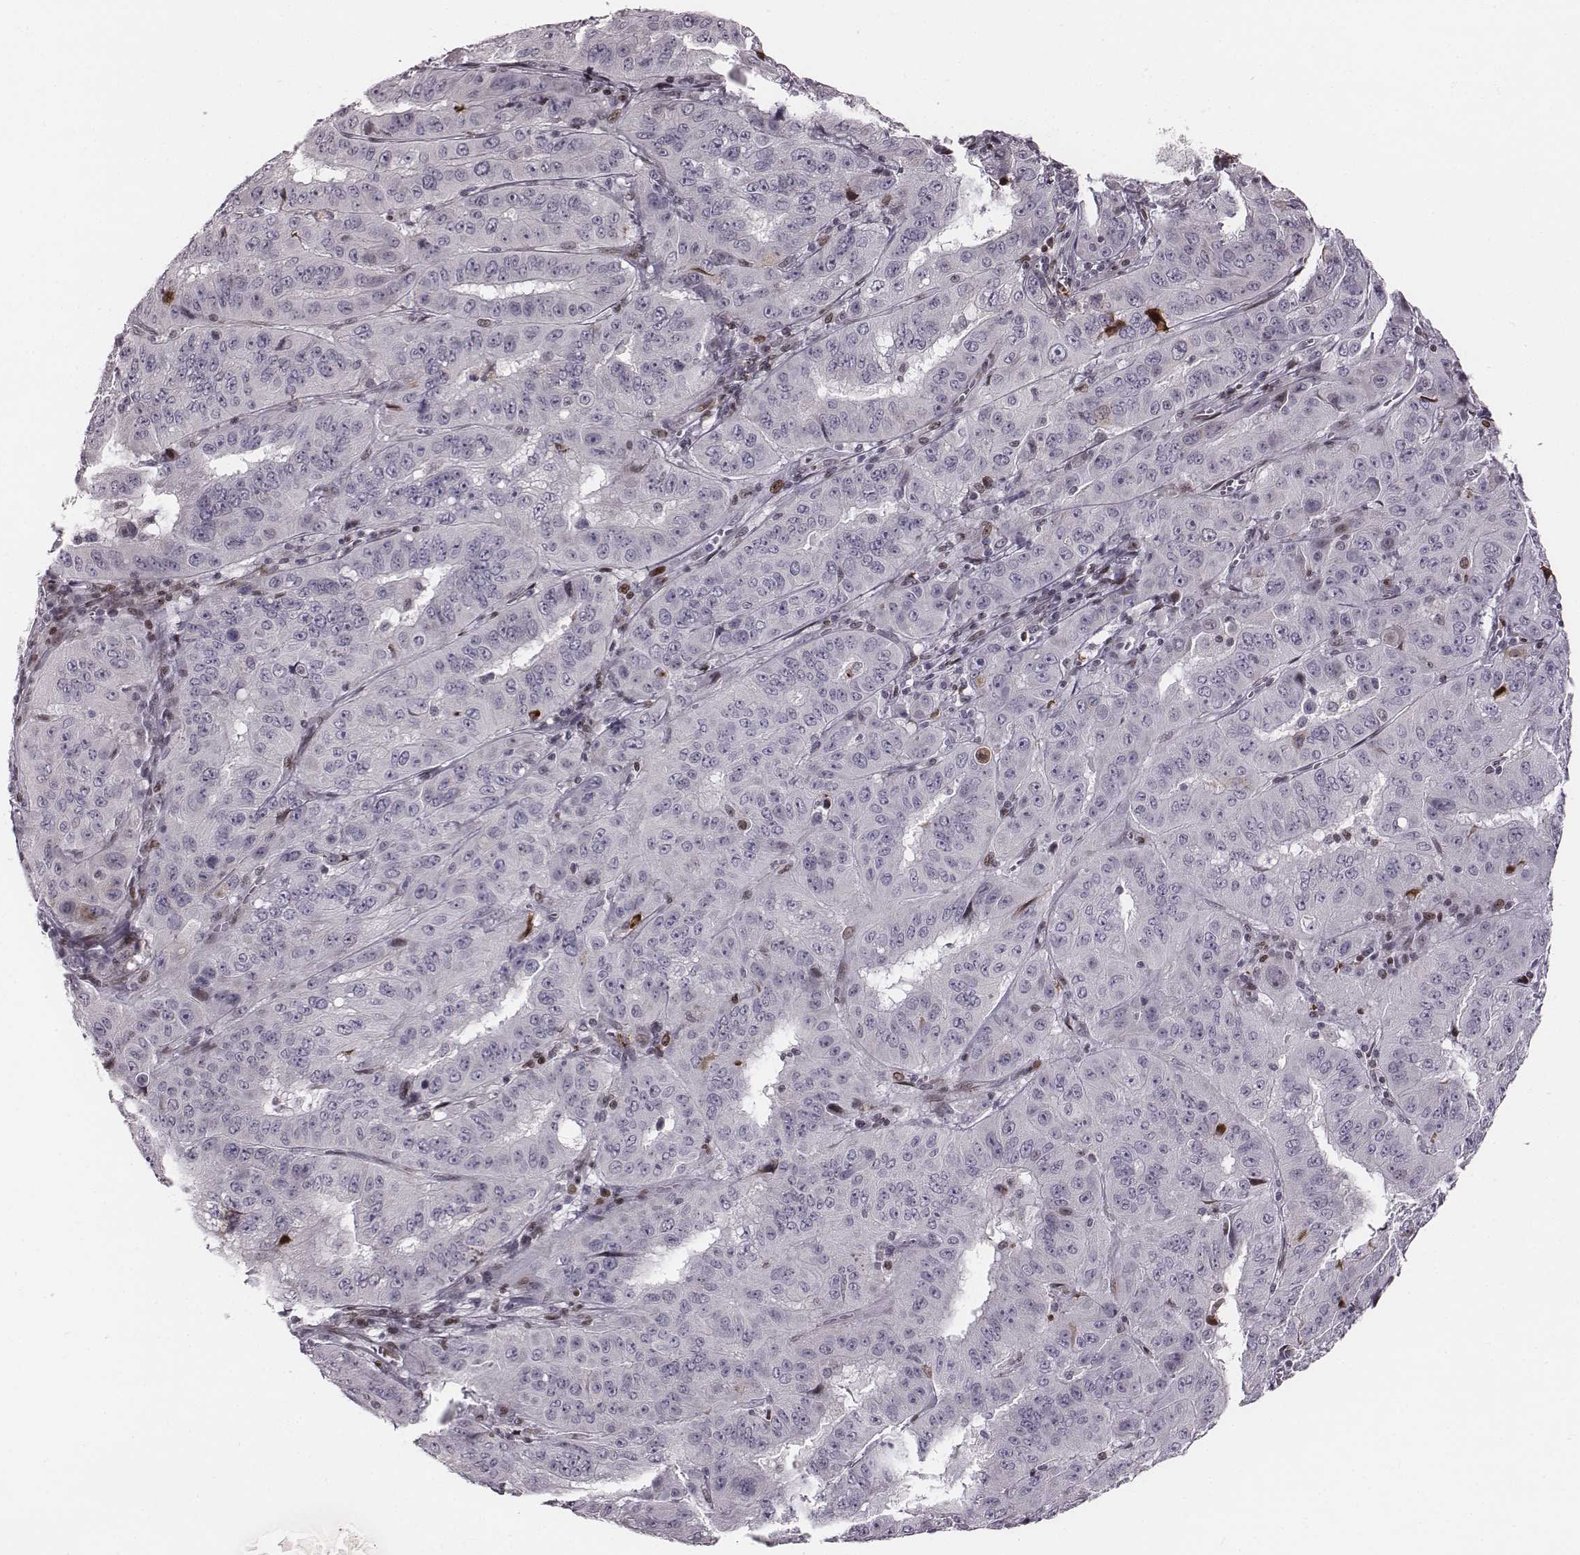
{"staining": {"intensity": "negative", "quantity": "none", "location": "none"}, "tissue": "pancreatic cancer", "cell_type": "Tumor cells", "image_type": "cancer", "snomed": [{"axis": "morphology", "description": "Adenocarcinoma, NOS"}, {"axis": "topography", "description": "Pancreas"}], "caption": "There is no significant expression in tumor cells of pancreatic cancer.", "gene": "NDC1", "patient": {"sex": "male", "age": 63}}